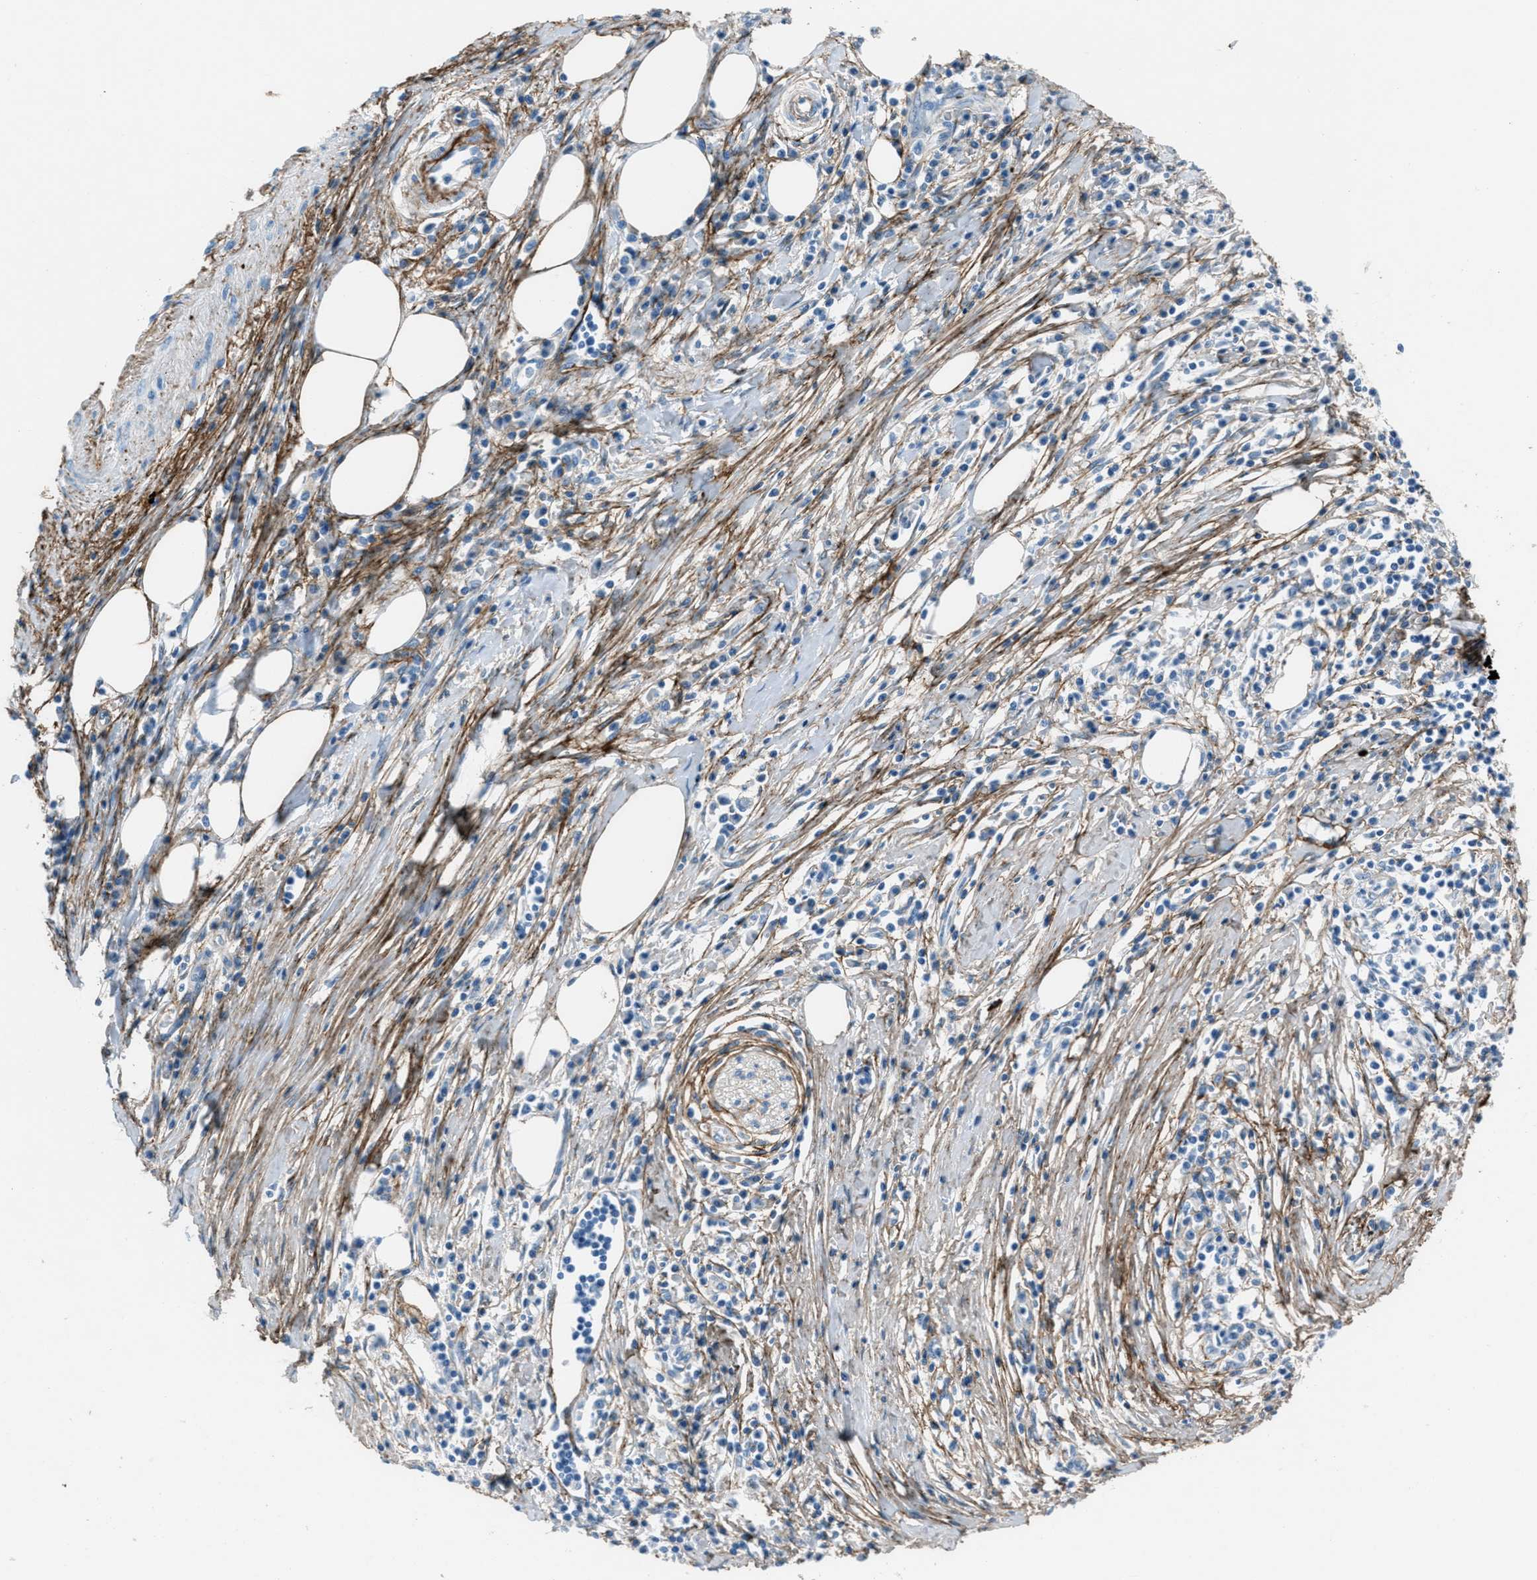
{"staining": {"intensity": "negative", "quantity": "none", "location": "none"}, "tissue": "pancreatic cancer", "cell_type": "Tumor cells", "image_type": "cancer", "snomed": [{"axis": "morphology", "description": "Adenocarcinoma, NOS"}, {"axis": "topography", "description": "Pancreas"}], "caption": "A micrograph of human pancreatic cancer is negative for staining in tumor cells. The staining is performed using DAB (3,3'-diaminobenzidine) brown chromogen with nuclei counter-stained in using hematoxylin.", "gene": "FBN1", "patient": {"sex": "female", "age": 70}}